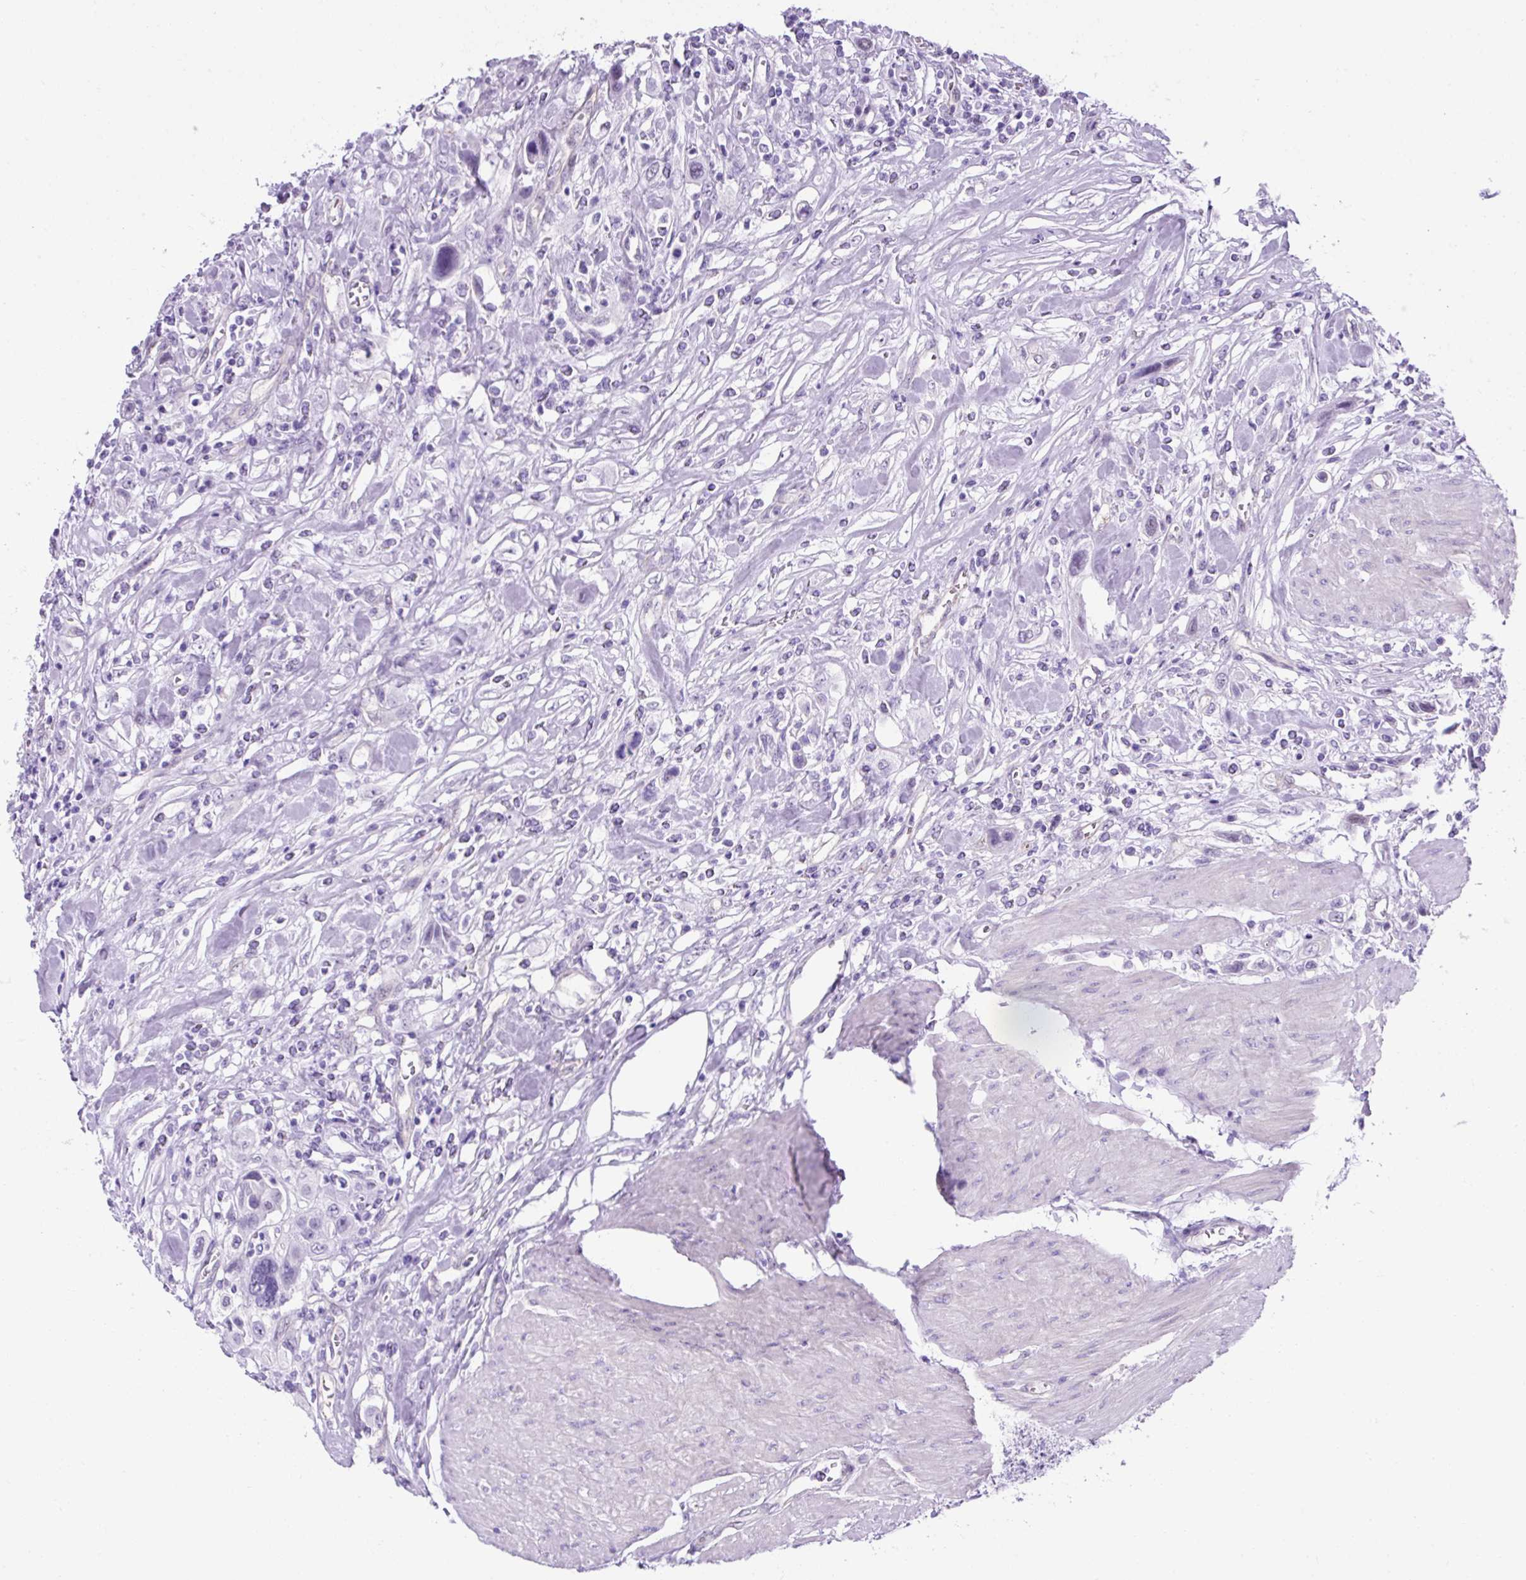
{"staining": {"intensity": "negative", "quantity": "none", "location": "none"}, "tissue": "urothelial cancer", "cell_type": "Tumor cells", "image_type": "cancer", "snomed": [{"axis": "morphology", "description": "Urothelial carcinoma, High grade"}, {"axis": "topography", "description": "Urinary bladder"}], "caption": "Immunohistochemistry (IHC) micrograph of urothelial carcinoma (high-grade) stained for a protein (brown), which shows no staining in tumor cells.", "gene": "KRT12", "patient": {"sex": "male", "age": 50}}